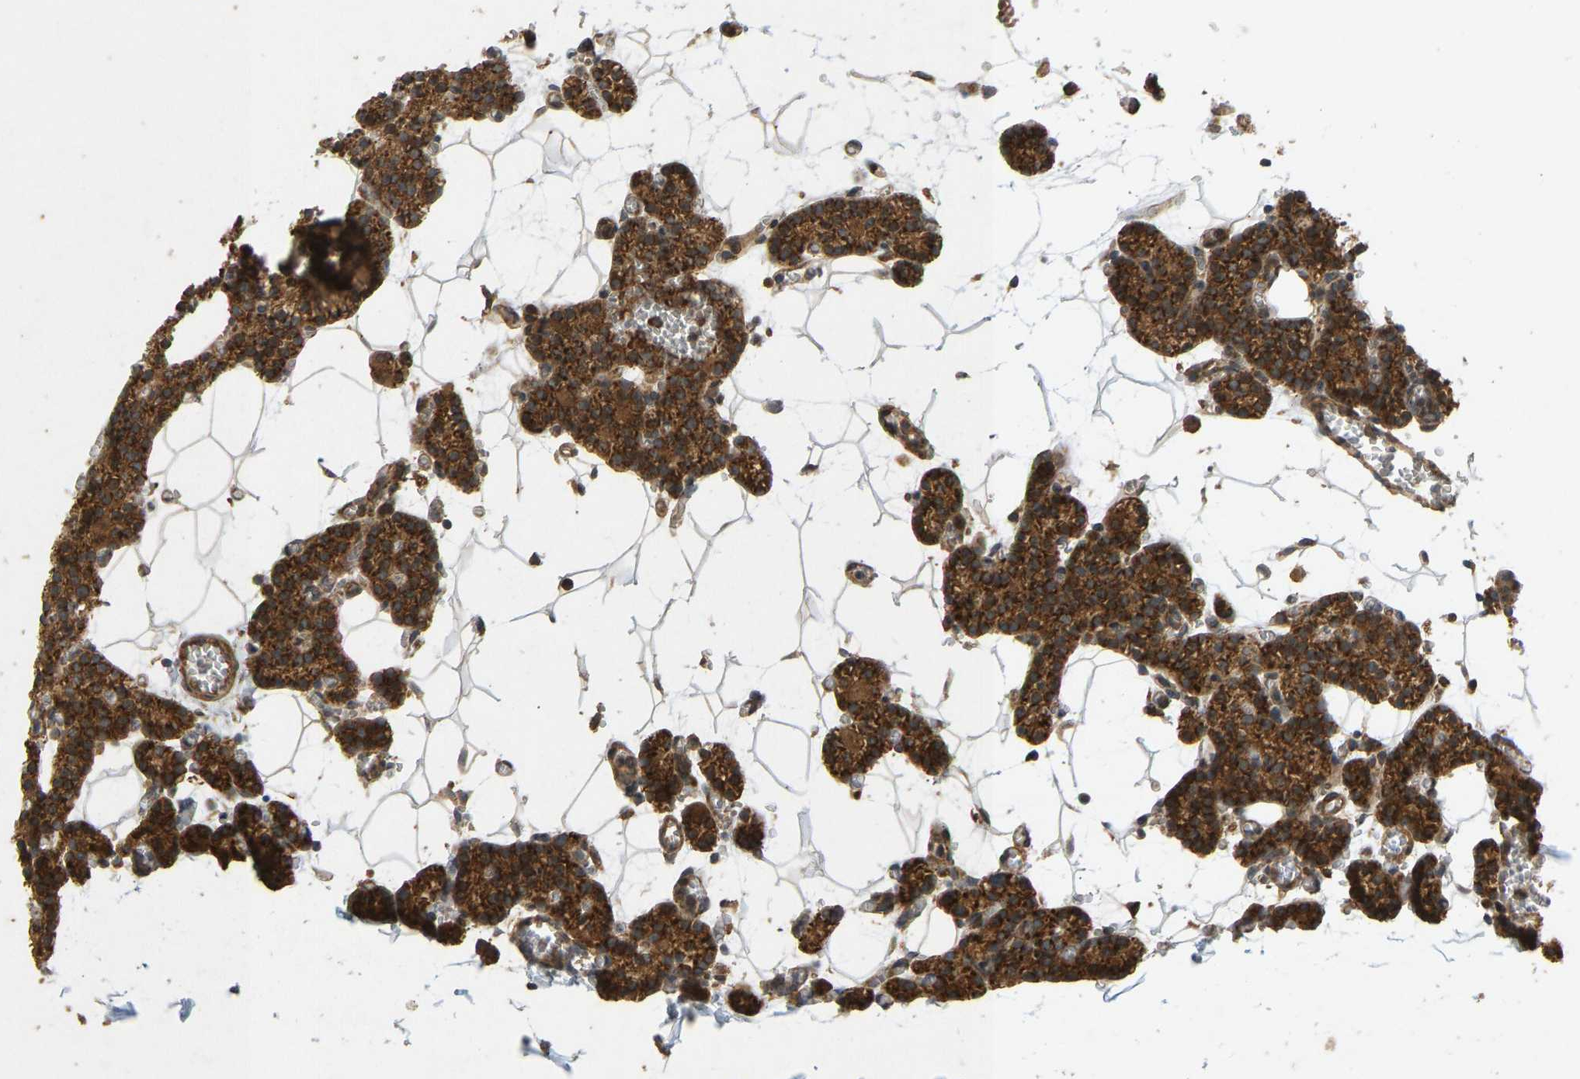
{"staining": {"intensity": "strong", "quantity": ">75%", "location": "cytoplasmic/membranous"}, "tissue": "parathyroid gland", "cell_type": "Glandular cells", "image_type": "normal", "snomed": [{"axis": "morphology", "description": "Normal tissue, NOS"}, {"axis": "morphology", "description": "Adenoma, NOS"}, {"axis": "topography", "description": "Parathyroid gland"}], "caption": "Parathyroid gland stained with immunohistochemistry reveals strong cytoplasmic/membranous positivity in approximately >75% of glandular cells. The protein is shown in brown color, while the nuclei are stained blue.", "gene": "RPN2", "patient": {"sex": "female", "age": 58}}